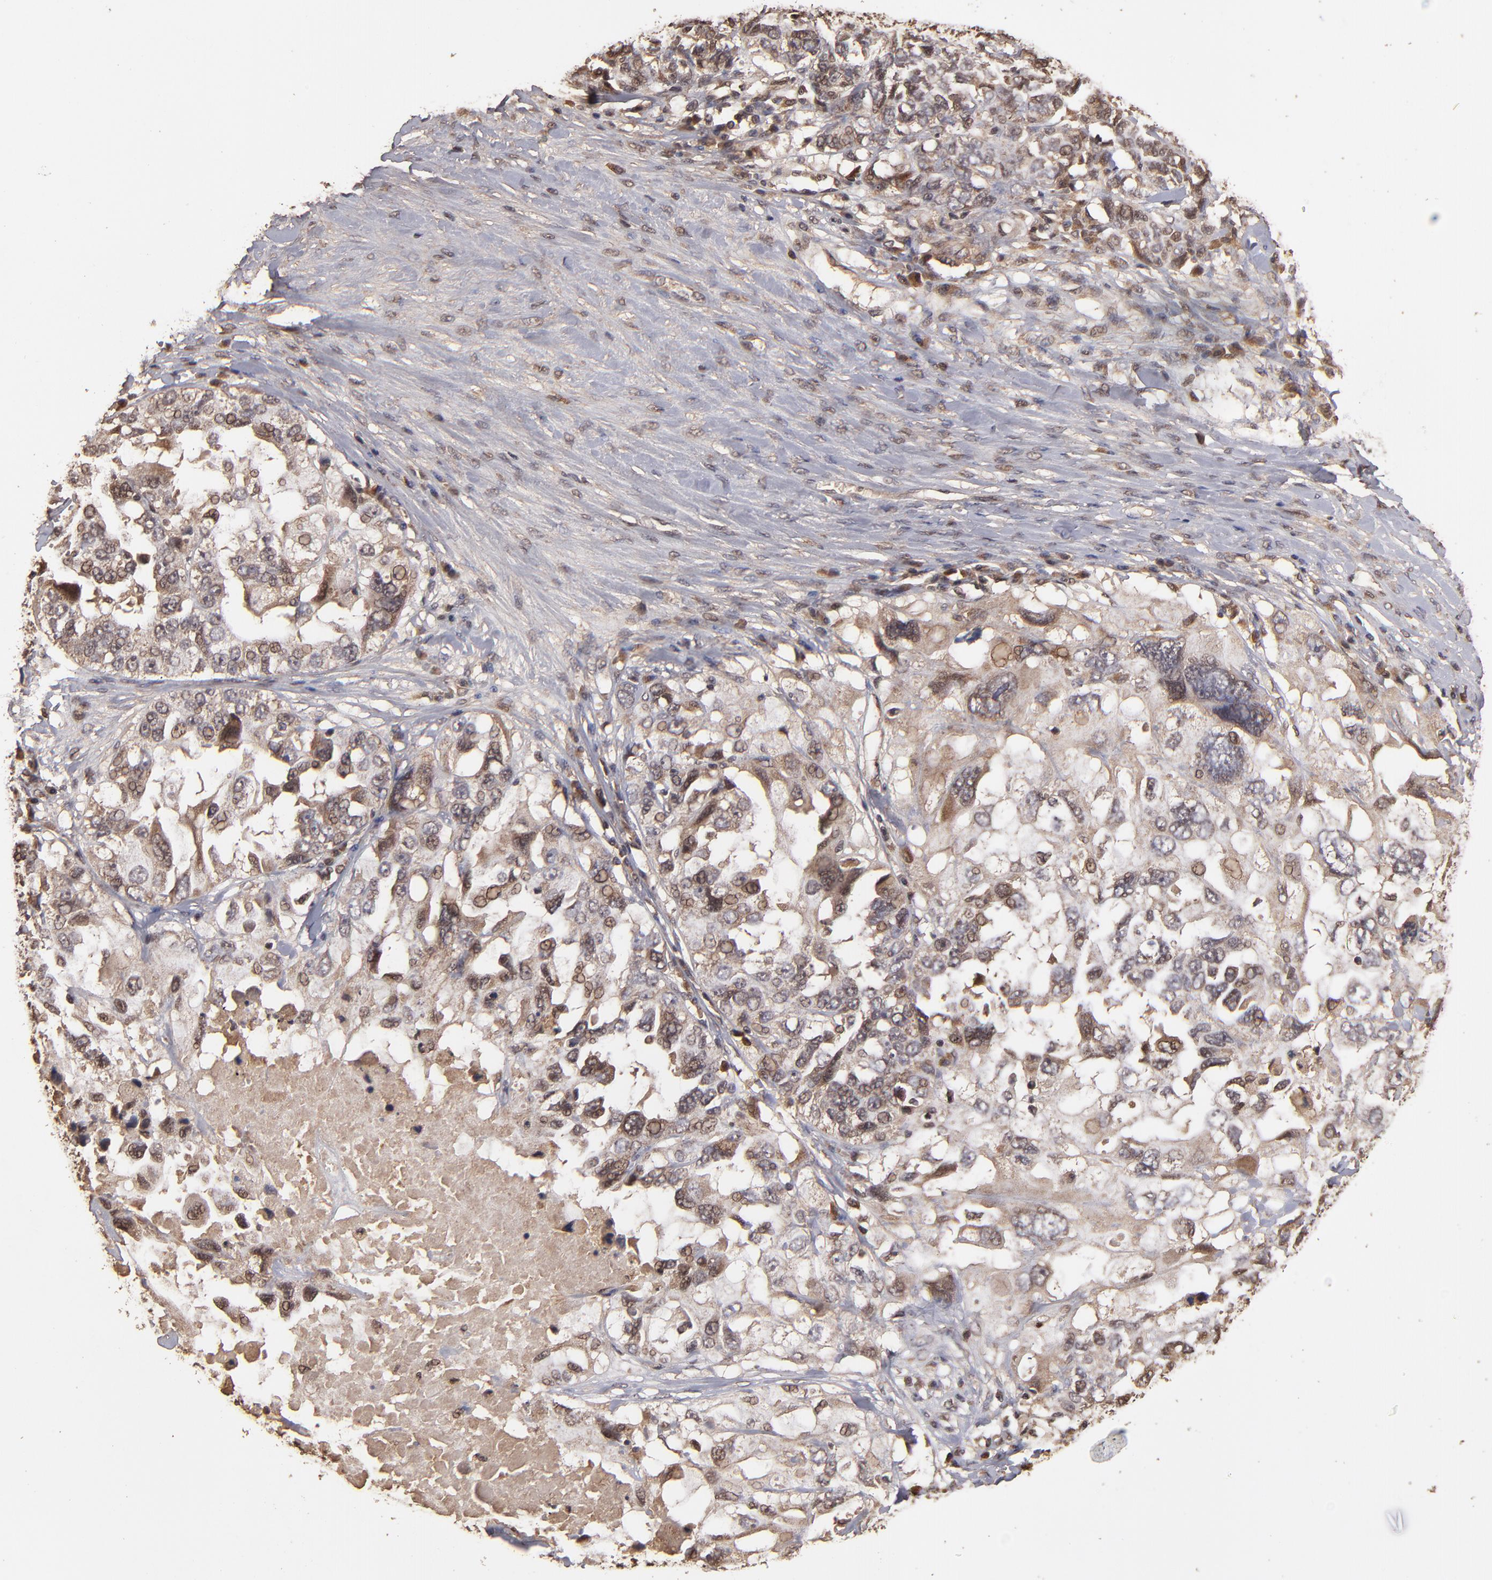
{"staining": {"intensity": "weak", "quantity": "25%-75%", "location": "cytoplasmic/membranous"}, "tissue": "ovarian cancer", "cell_type": "Tumor cells", "image_type": "cancer", "snomed": [{"axis": "morphology", "description": "Cystadenocarcinoma, serous, NOS"}, {"axis": "topography", "description": "Ovary"}], "caption": "This is an image of IHC staining of ovarian cancer, which shows weak positivity in the cytoplasmic/membranous of tumor cells.", "gene": "NFE2L2", "patient": {"sex": "female", "age": 82}}